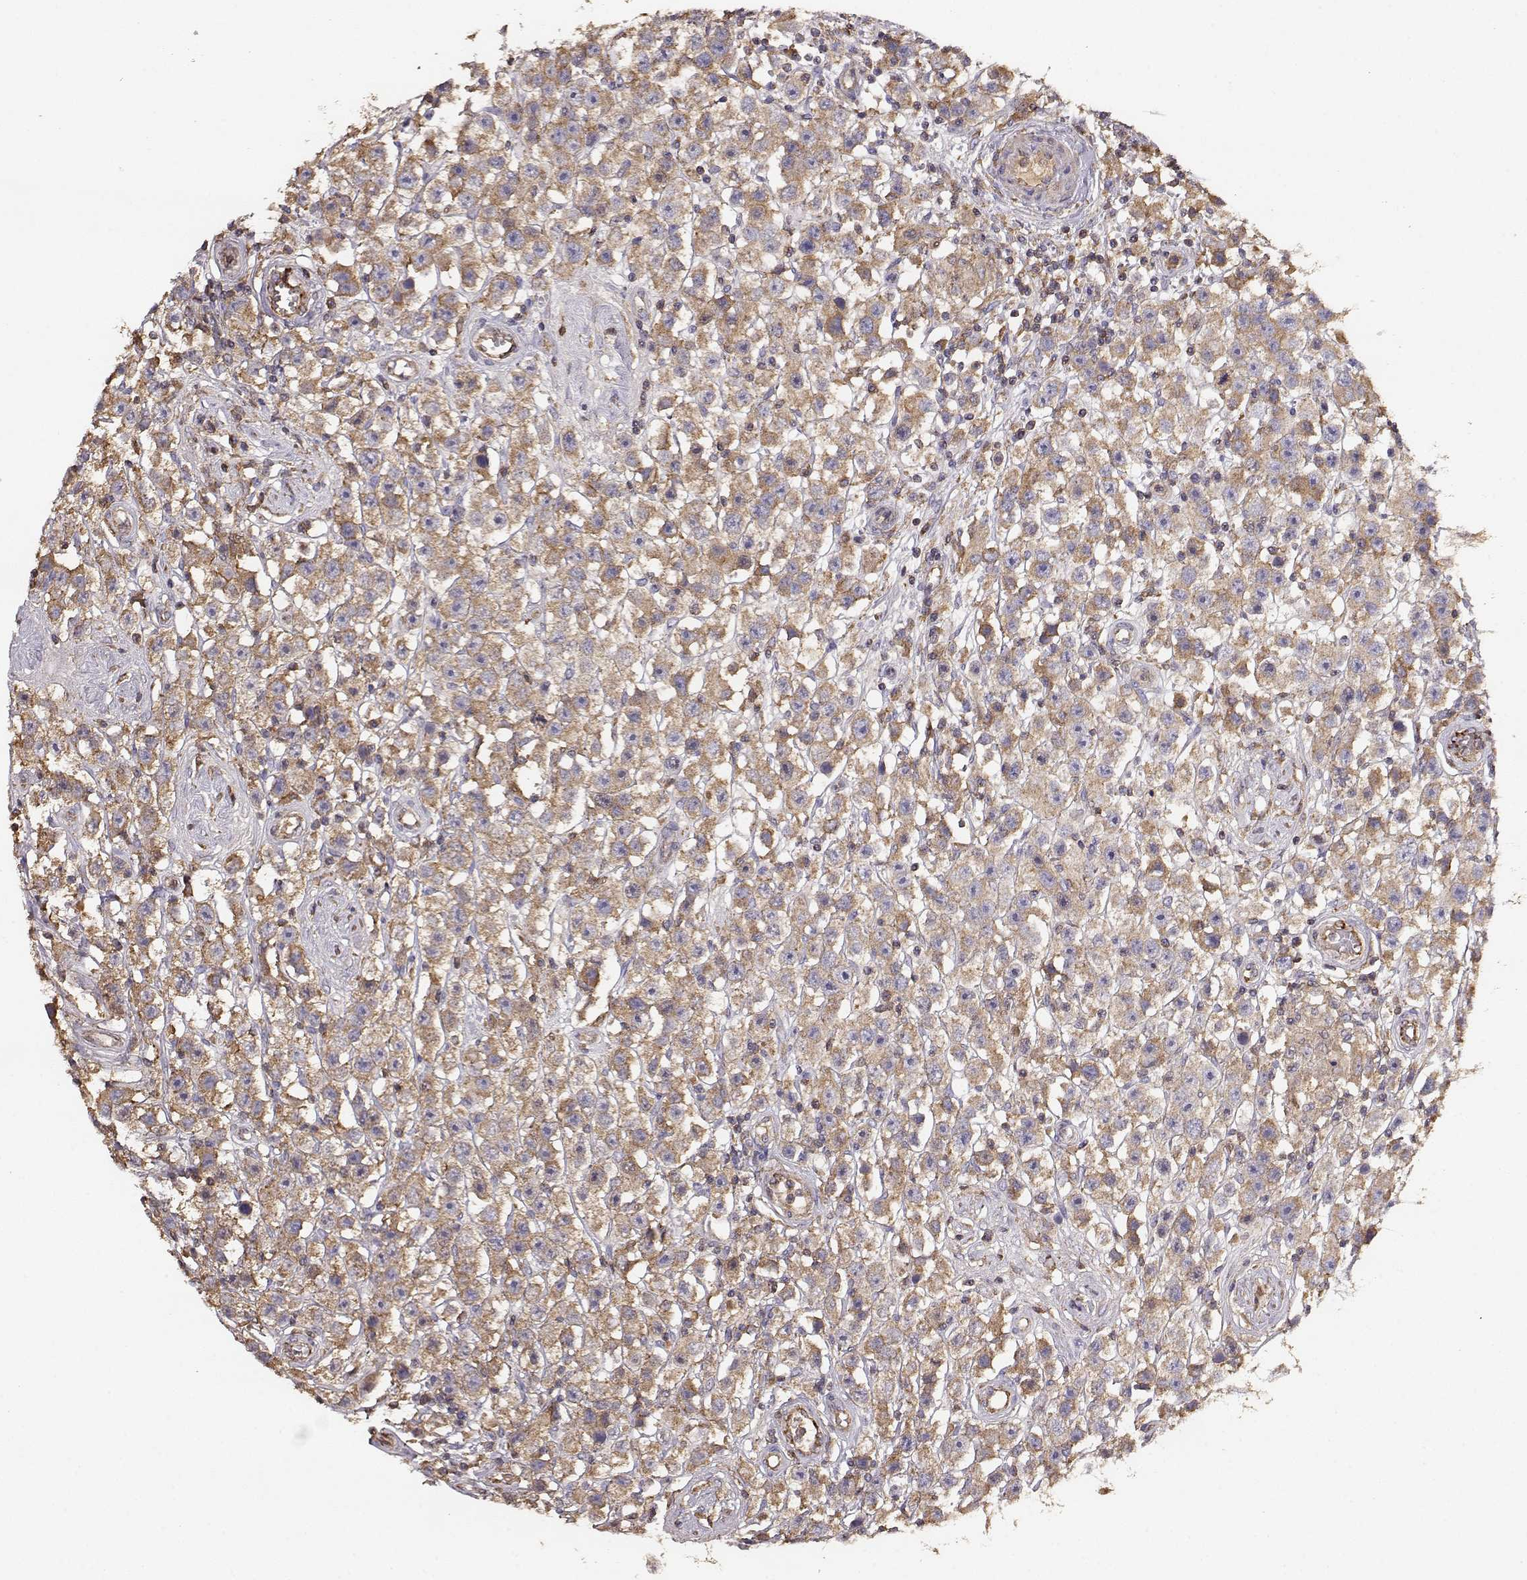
{"staining": {"intensity": "moderate", "quantity": ">75%", "location": "cytoplasmic/membranous"}, "tissue": "testis cancer", "cell_type": "Tumor cells", "image_type": "cancer", "snomed": [{"axis": "morphology", "description": "Seminoma, NOS"}, {"axis": "topography", "description": "Testis"}], "caption": "Moderate cytoplasmic/membranous positivity is present in about >75% of tumor cells in seminoma (testis).", "gene": "TARS3", "patient": {"sex": "male", "age": 45}}